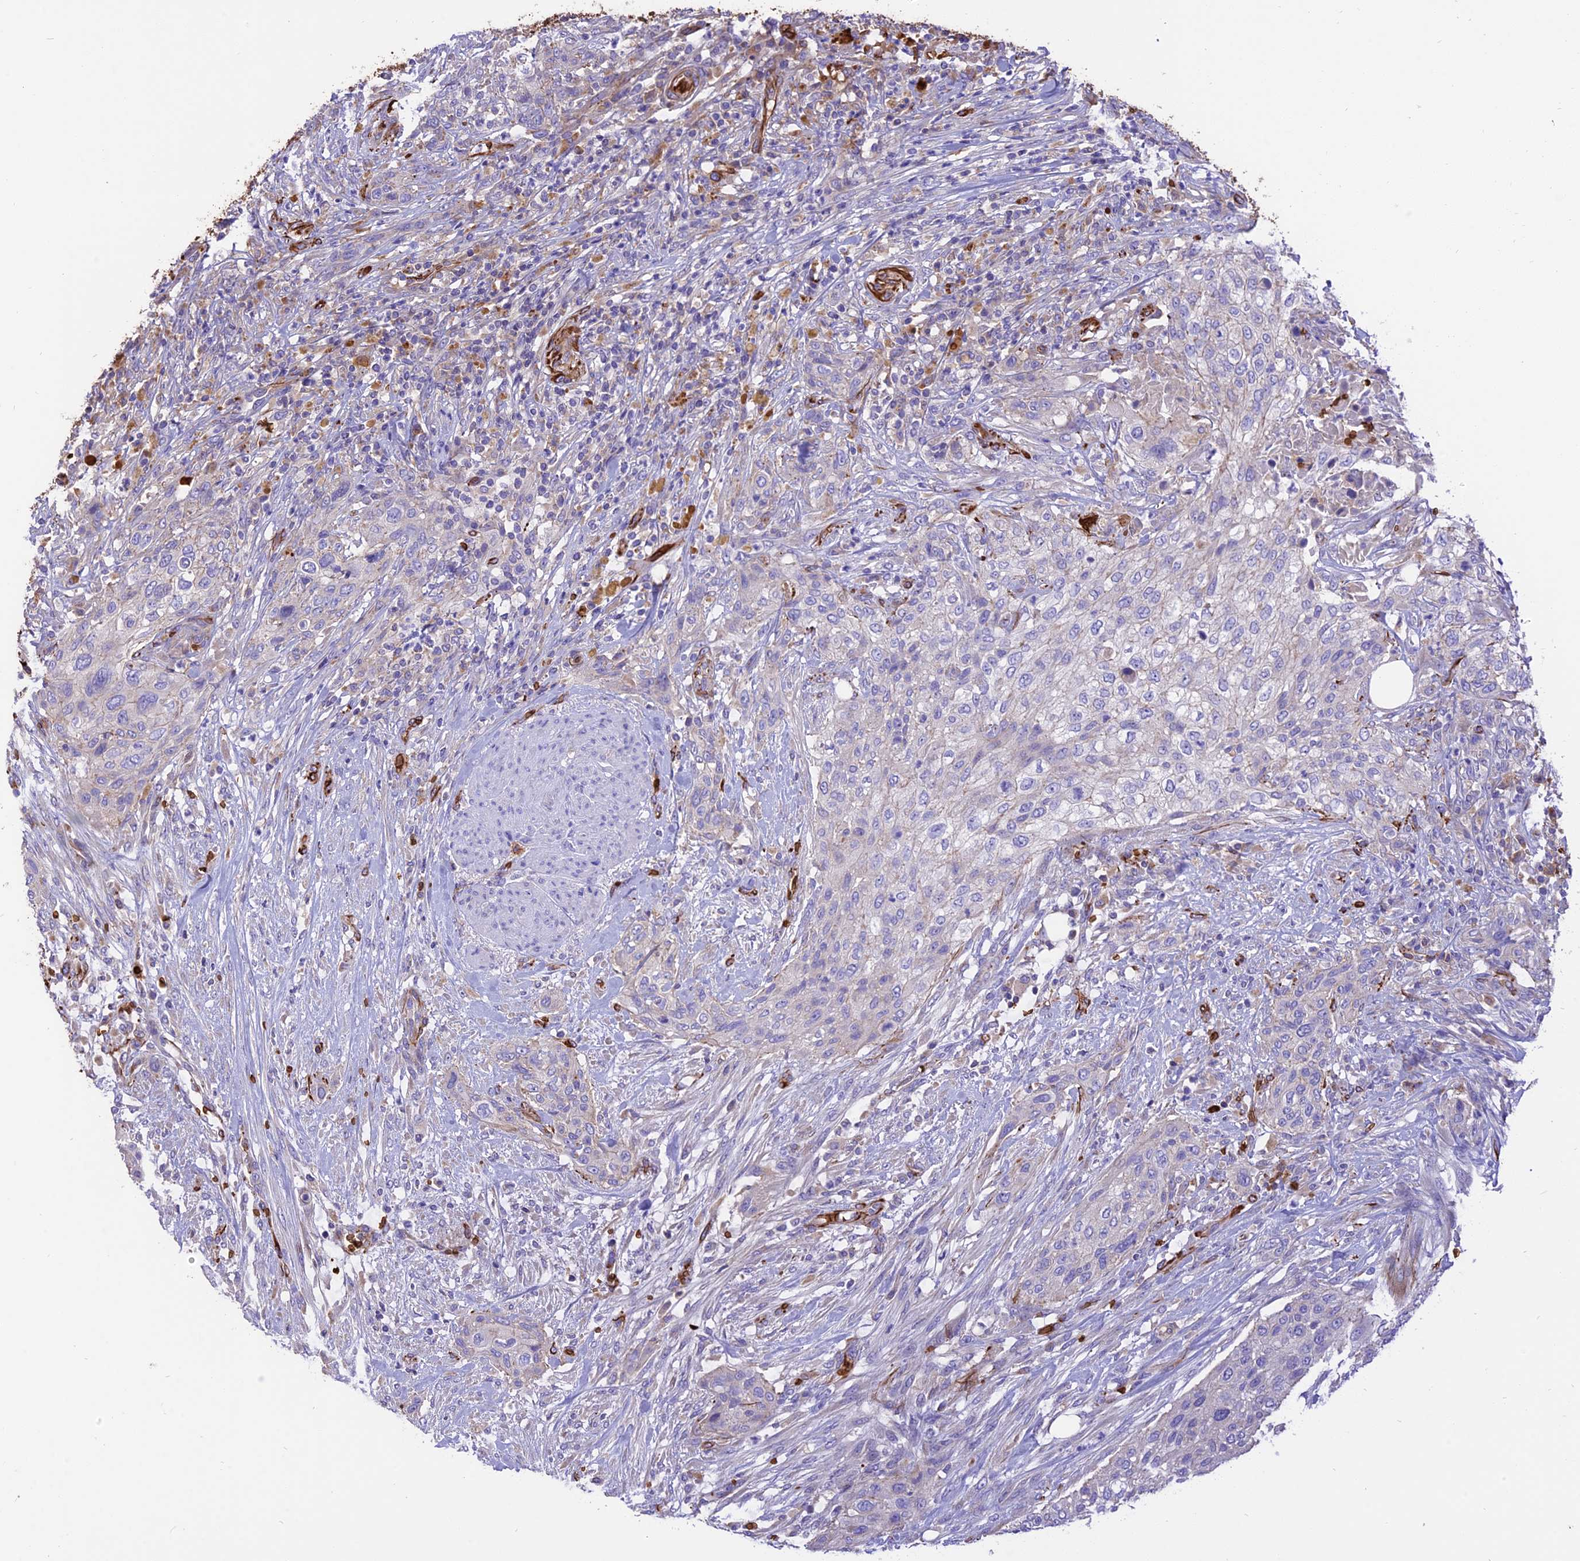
{"staining": {"intensity": "negative", "quantity": "none", "location": "none"}, "tissue": "urothelial cancer", "cell_type": "Tumor cells", "image_type": "cancer", "snomed": [{"axis": "morphology", "description": "Urothelial carcinoma, High grade"}, {"axis": "topography", "description": "Urinary bladder"}], "caption": "Urothelial cancer was stained to show a protein in brown. There is no significant positivity in tumor cells.", "gene": "TTC4", "patient": {"sex": "male", "age": 35}}